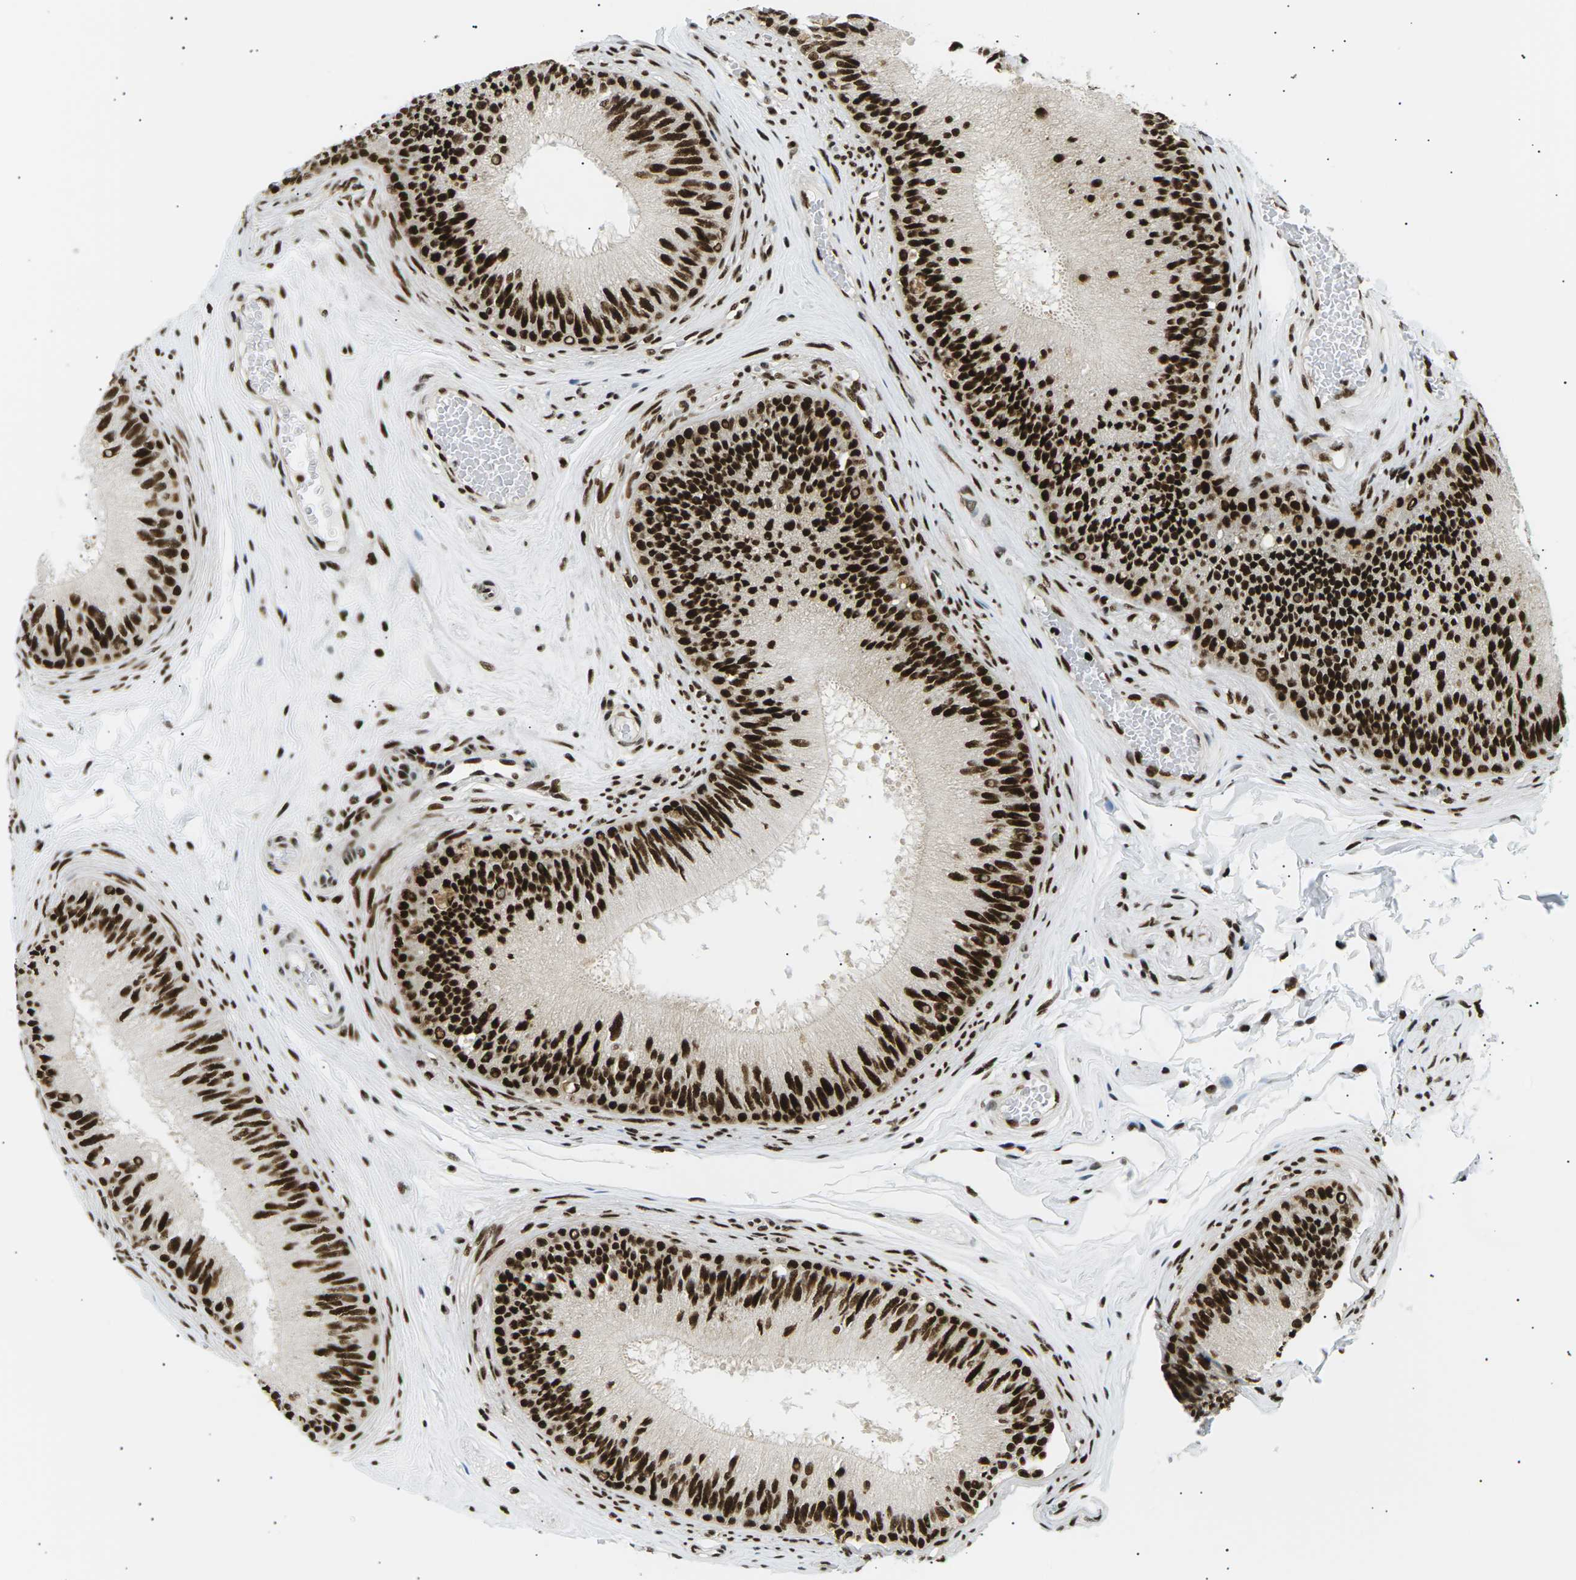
{"staining": {"intensity": "strong", "quantity": ">75%", "location": "cytoplasmic/membranous,nuclear"}, "tissue": "epididymis", "cell_type": "Glandular cells", "image_type": "normal", "snomed": [{"axis": "morphology", "description": "Normal tissue, NOS"}, {"axis": "topography", "description": "Testis"}, {"axis": "topography", "description": "Epididymis"}], "caption": "Protein expression analysis of normal epididymis displays strong cytoplasmic/membranous,nuclear staining in about >75% of glandular cells. (DAB (3,3'-diaminobenzidine) = brown stain, brightfield microscopy at high magnification).", "gene": "RPA2", "patient": {"sex": "male", "age": 36}}